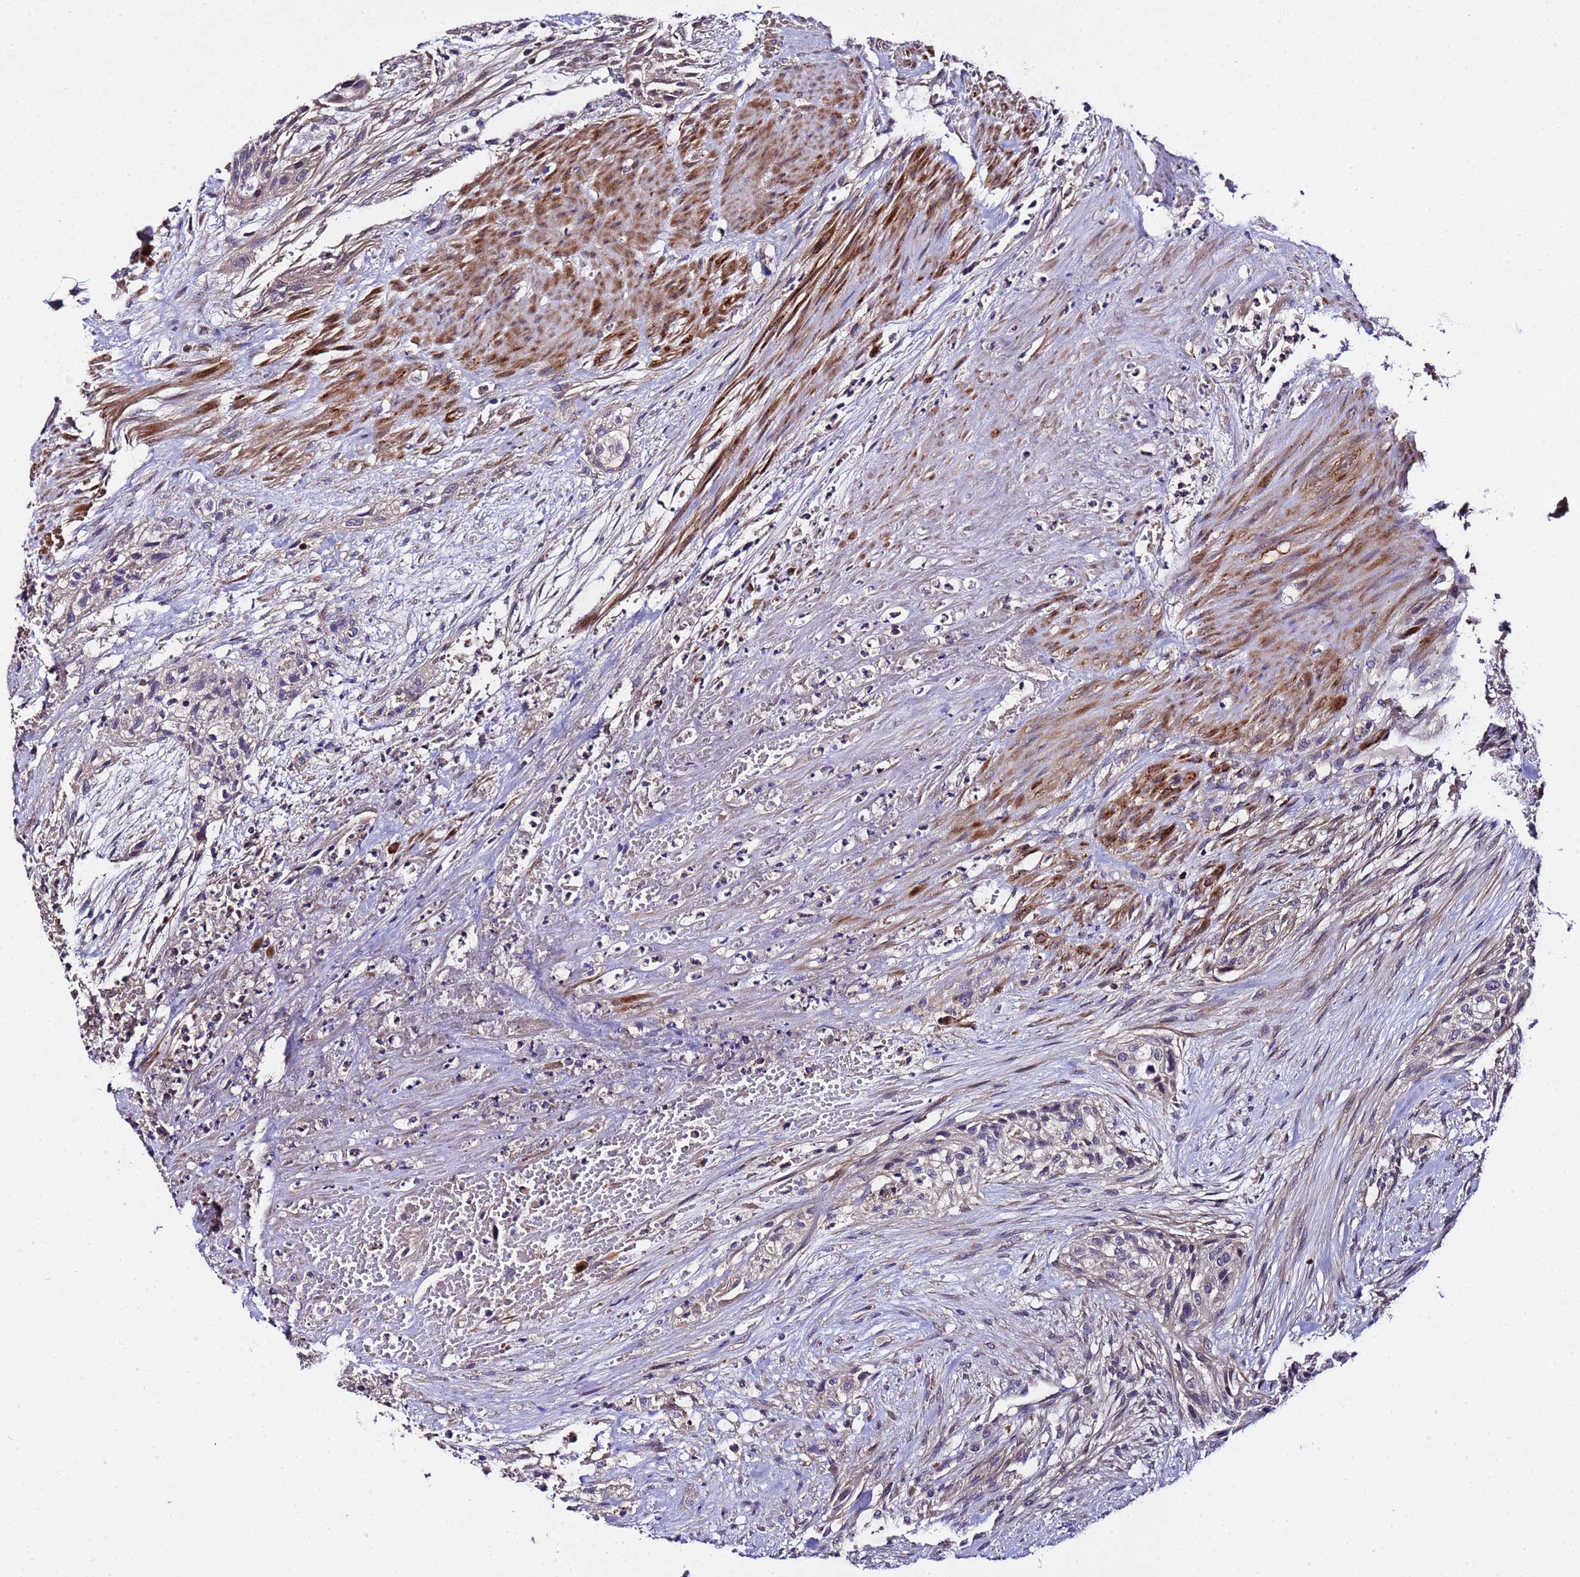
{"staining": {"intensity": "weak", "quantity": "<25%", "location": "cytoplasmic/membranous"}, "tissue": "urothelial cancer", "cell_type": "Tumor cells", "image_type": "cancer", "snomed": [{"axis": "morphology", "description": "Urothelial carcinoma, High grade"}, {"axis": "topography", "description": "Urinary bladder"}], "caption": "Tumor cells show no significant positivity in urothelial cancer. The staining is performed using DAB brown chromogen with nuclei counter-stained in using hematoxylin.", "gene": "PLXDC2", "patient": {"sex": "male", "age": 35}}